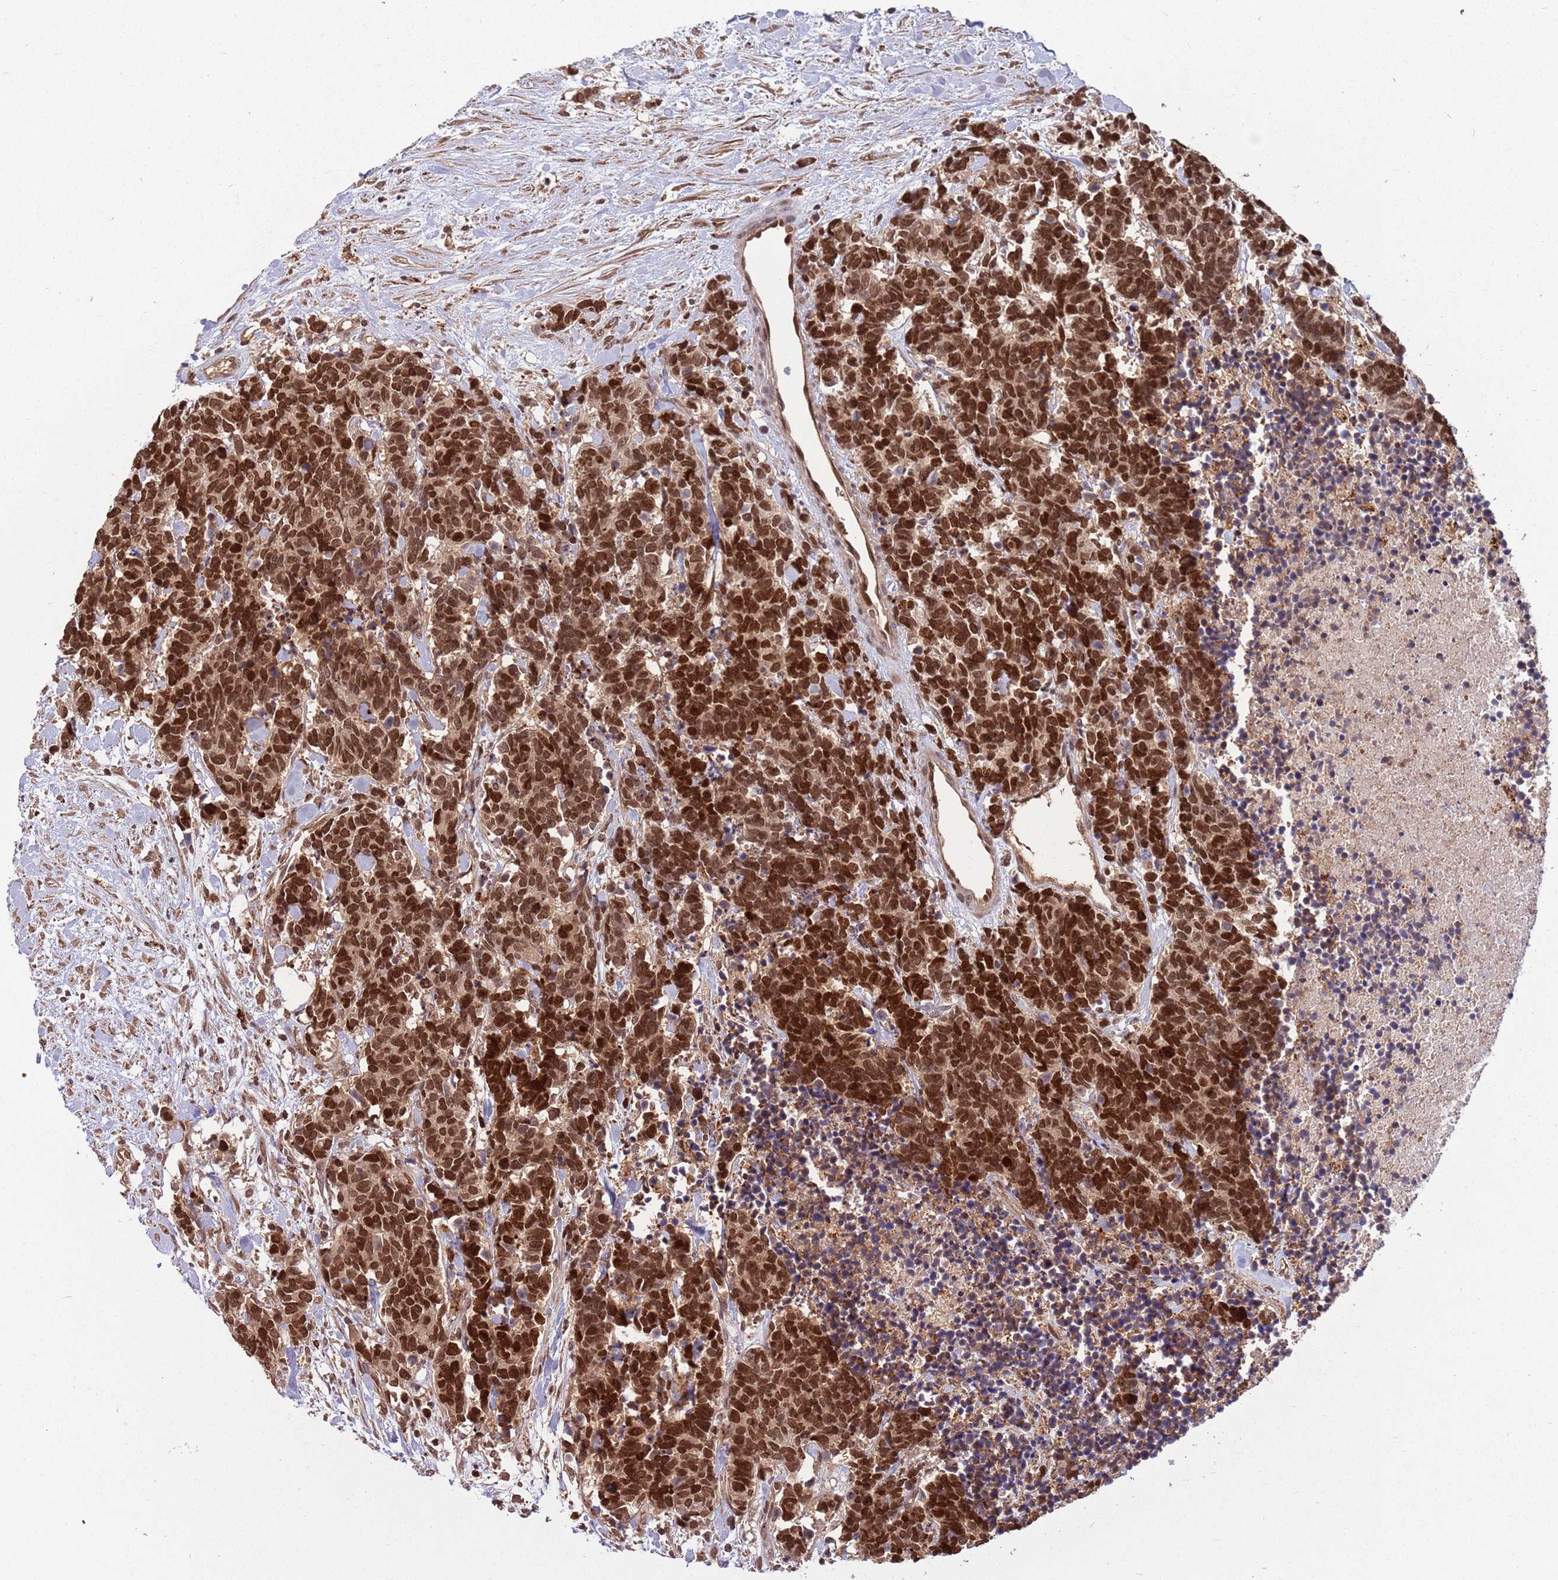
{"staining": {"intensity": "strong", "quantity": ">75%", "location": "nuclear"}, "tissue": "carcinoid", "cell_type": "Tumor cells", "image_type": "cancer", "snomed": [{"axis": "morphology", "description": "Carcinoma, NOS"}, {"axis": "morphology", "description": "Carcinoid, malignant, NOS"}, {"axis": "topography", "description": "Prostate"}], "caption": "Immunohistochemical staining of human malignant carcinoid displays high levels of strong nuclear protein expression in about >75% of tumor cells.", "gene": "SALL1", "patient": {"sex": "male", "age": 57}}